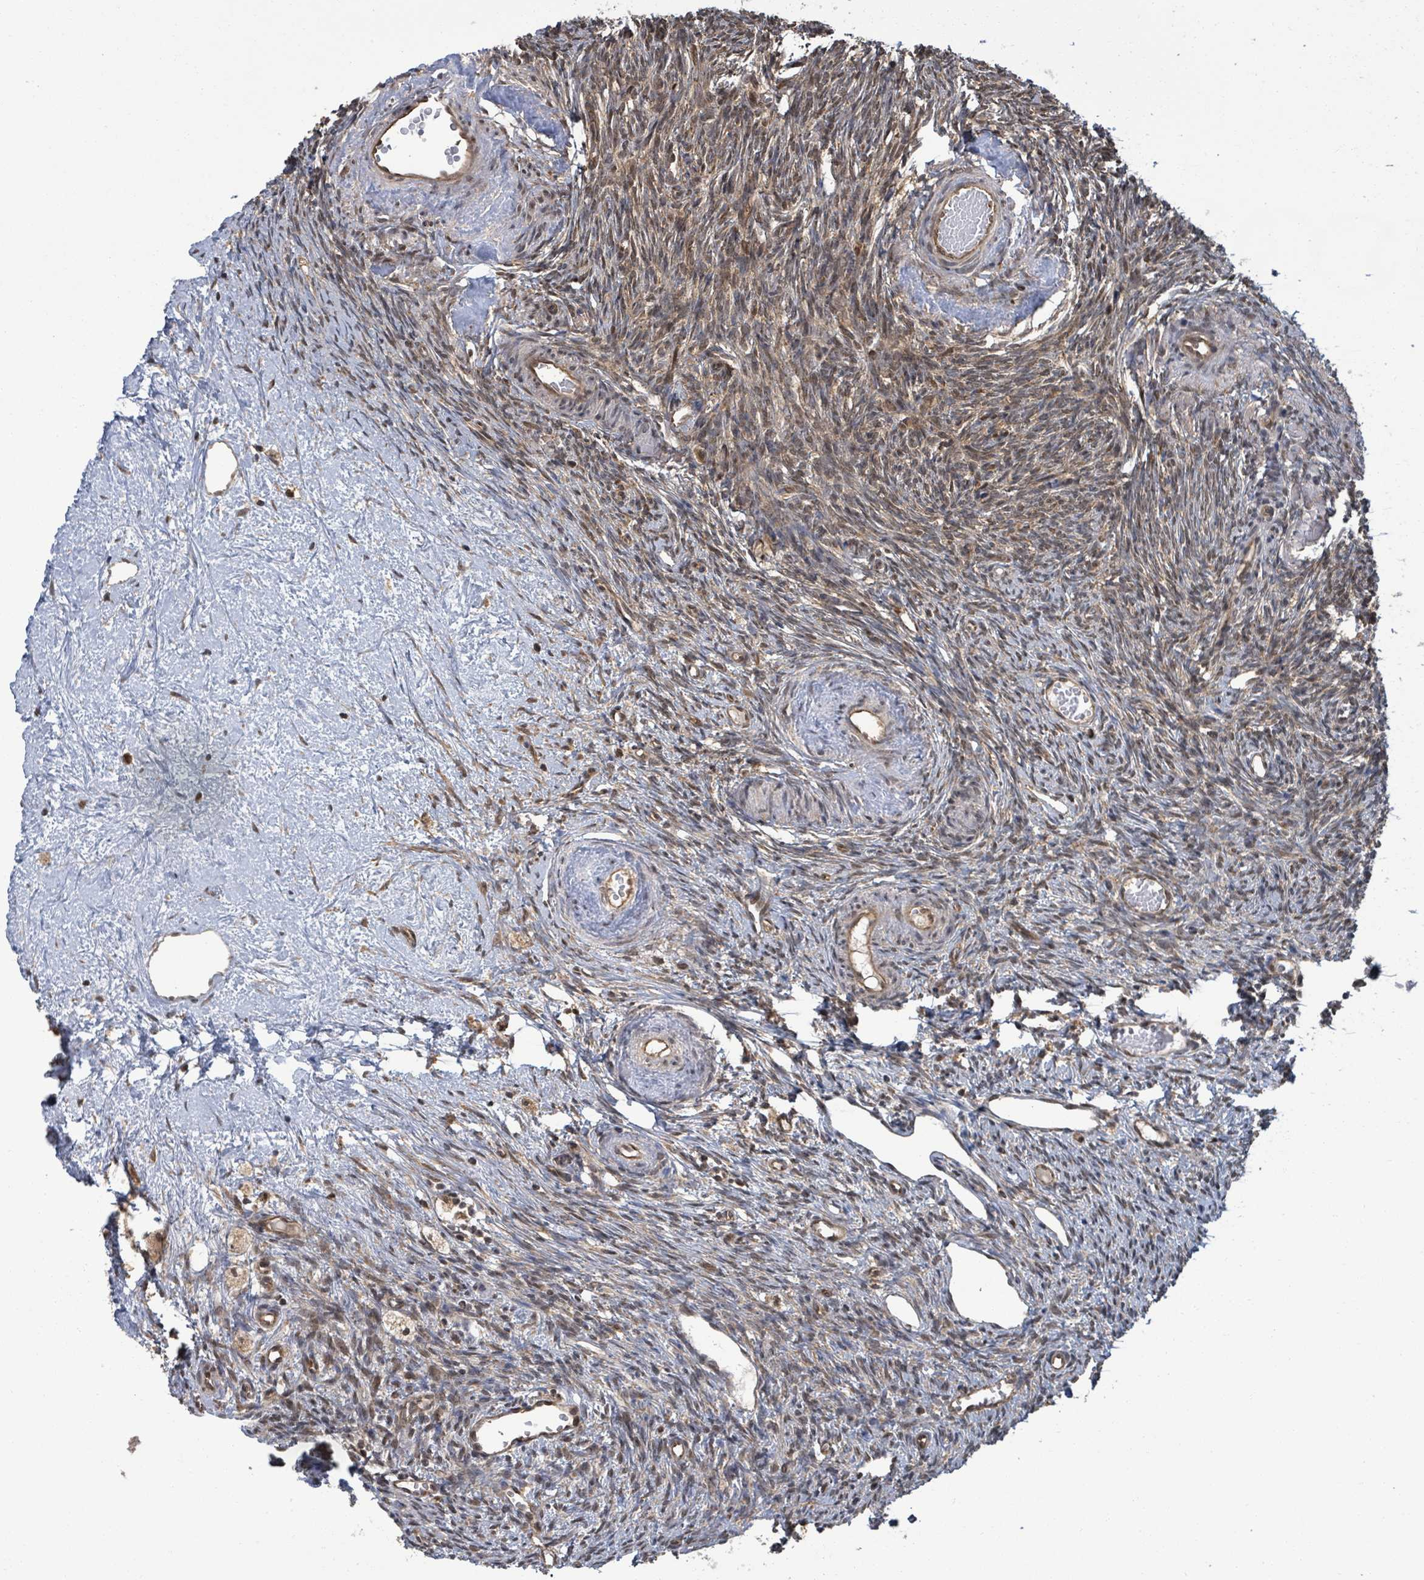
{"staining": {"intensity": "strong", "quantity": ">75%", "location": "cytoplasmic/membranous,nuclear"}, "tissue": "ovary", "cell_type": "Follicle cells", "image_type": "normal", "snomed": [{"axis": "morphology", "description": "Normal tissue, NOS"}, {"axis": "topography", "description": "Ovary"}], "caption": "This image displays immunohistochemistry (IHC) staining of unremarkable human ovary, with high strong cytoplasmic/membranous,nuclear staining in approximately >75% of follicle cells.", "gene": "ENSG00000256500", "patient": {"sex": "female", "age": 51}}